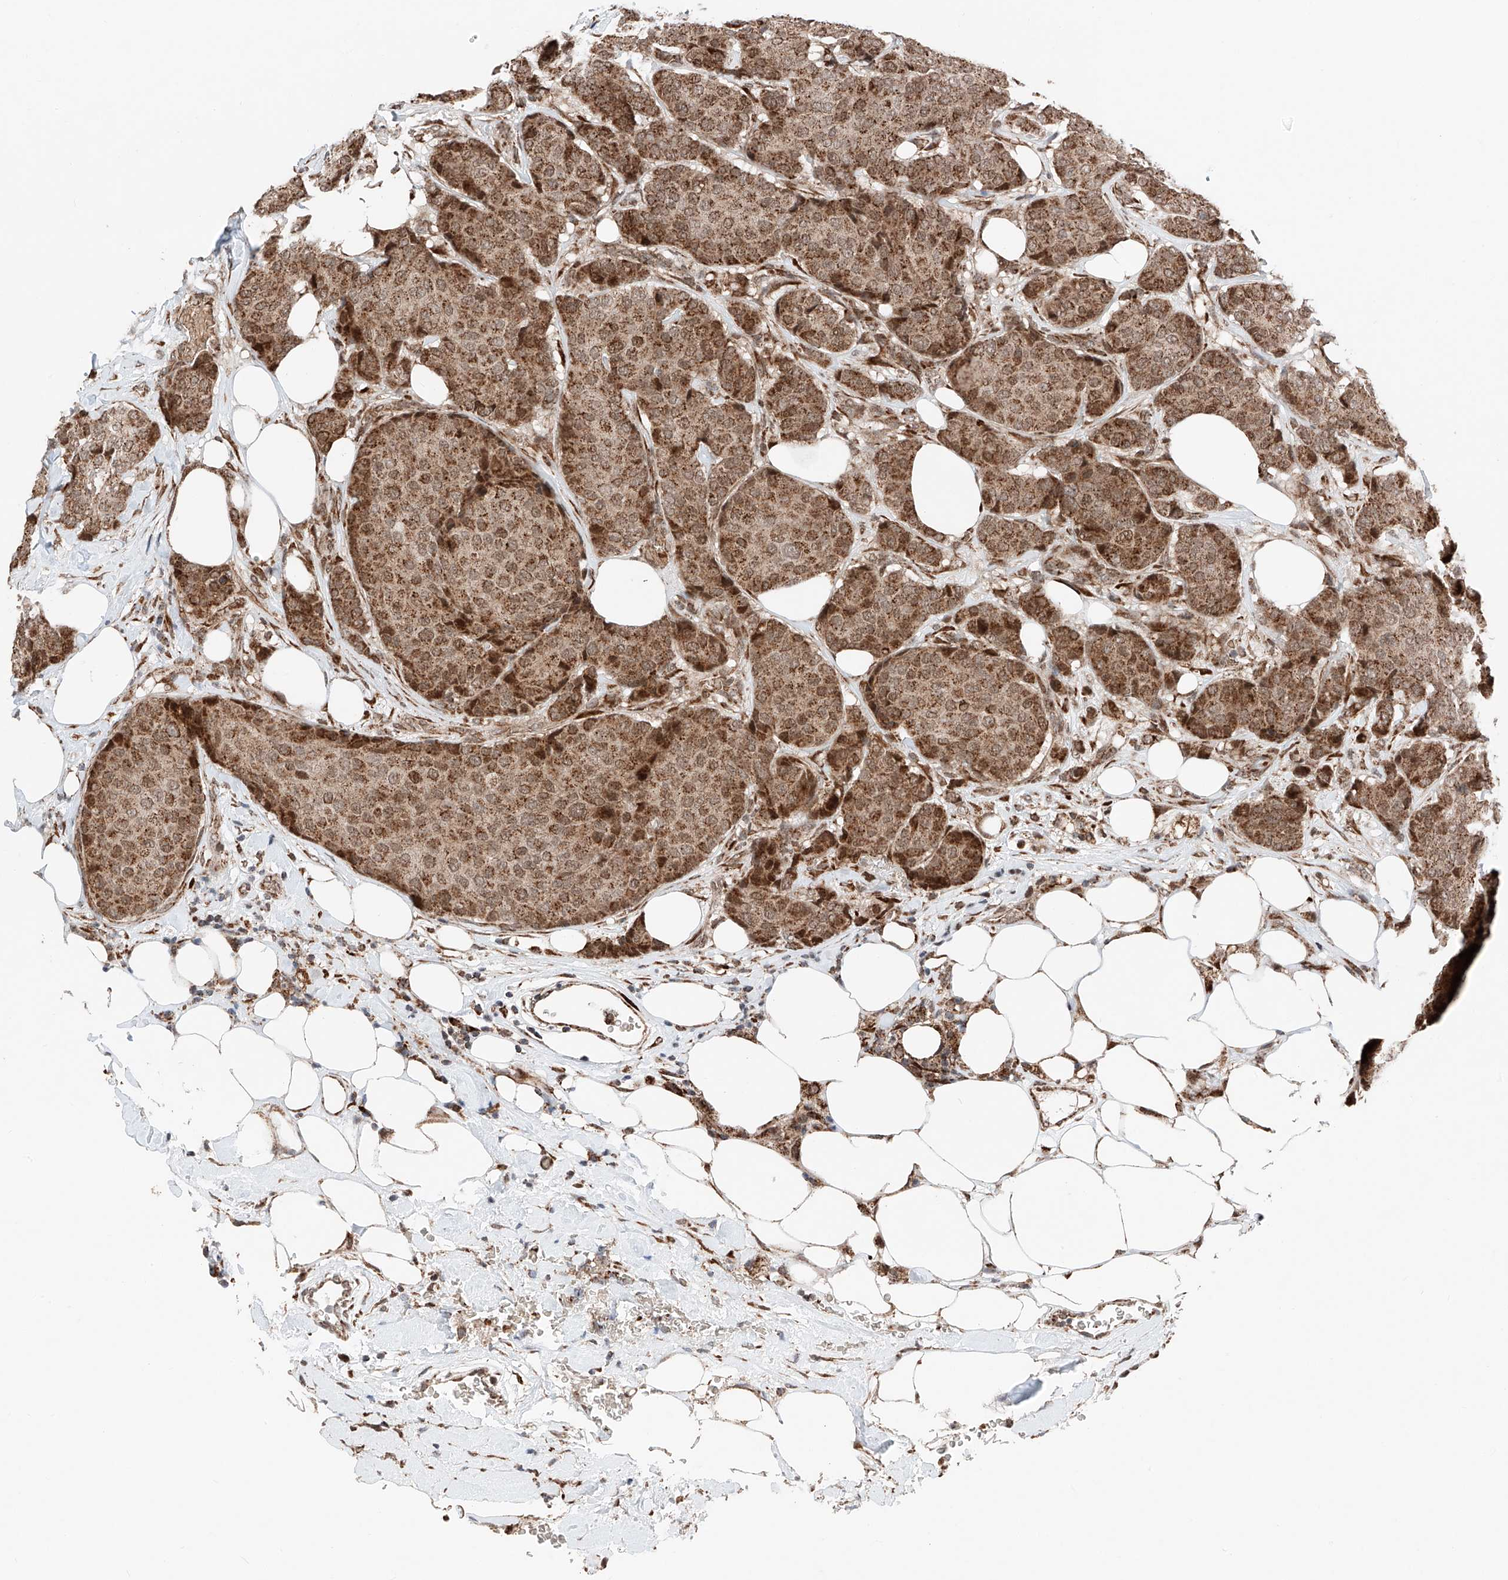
{"staining": {"intensity": "moderate", "quantity": ">75%", "location": "cytoplasmic/membranous,nuclear"}, "tissue": "breast cancer", "cell_type": "Tumor cells", "image_type": "cancer", "snomed": [{"axis": "morphology", "description": "Duct carcinoma"}, {"axis": "topography", "description": "Breast"}], "caption": "Protein expression analysis of breast cancer (infiltrating ductal carcinoma) shows moderate cytoplasmic/membranous and nuclear positivity in approximately >75% of tumor cells.", "gene": "ZSCAN29", "patient": {"sex": "female", "age": 75}}